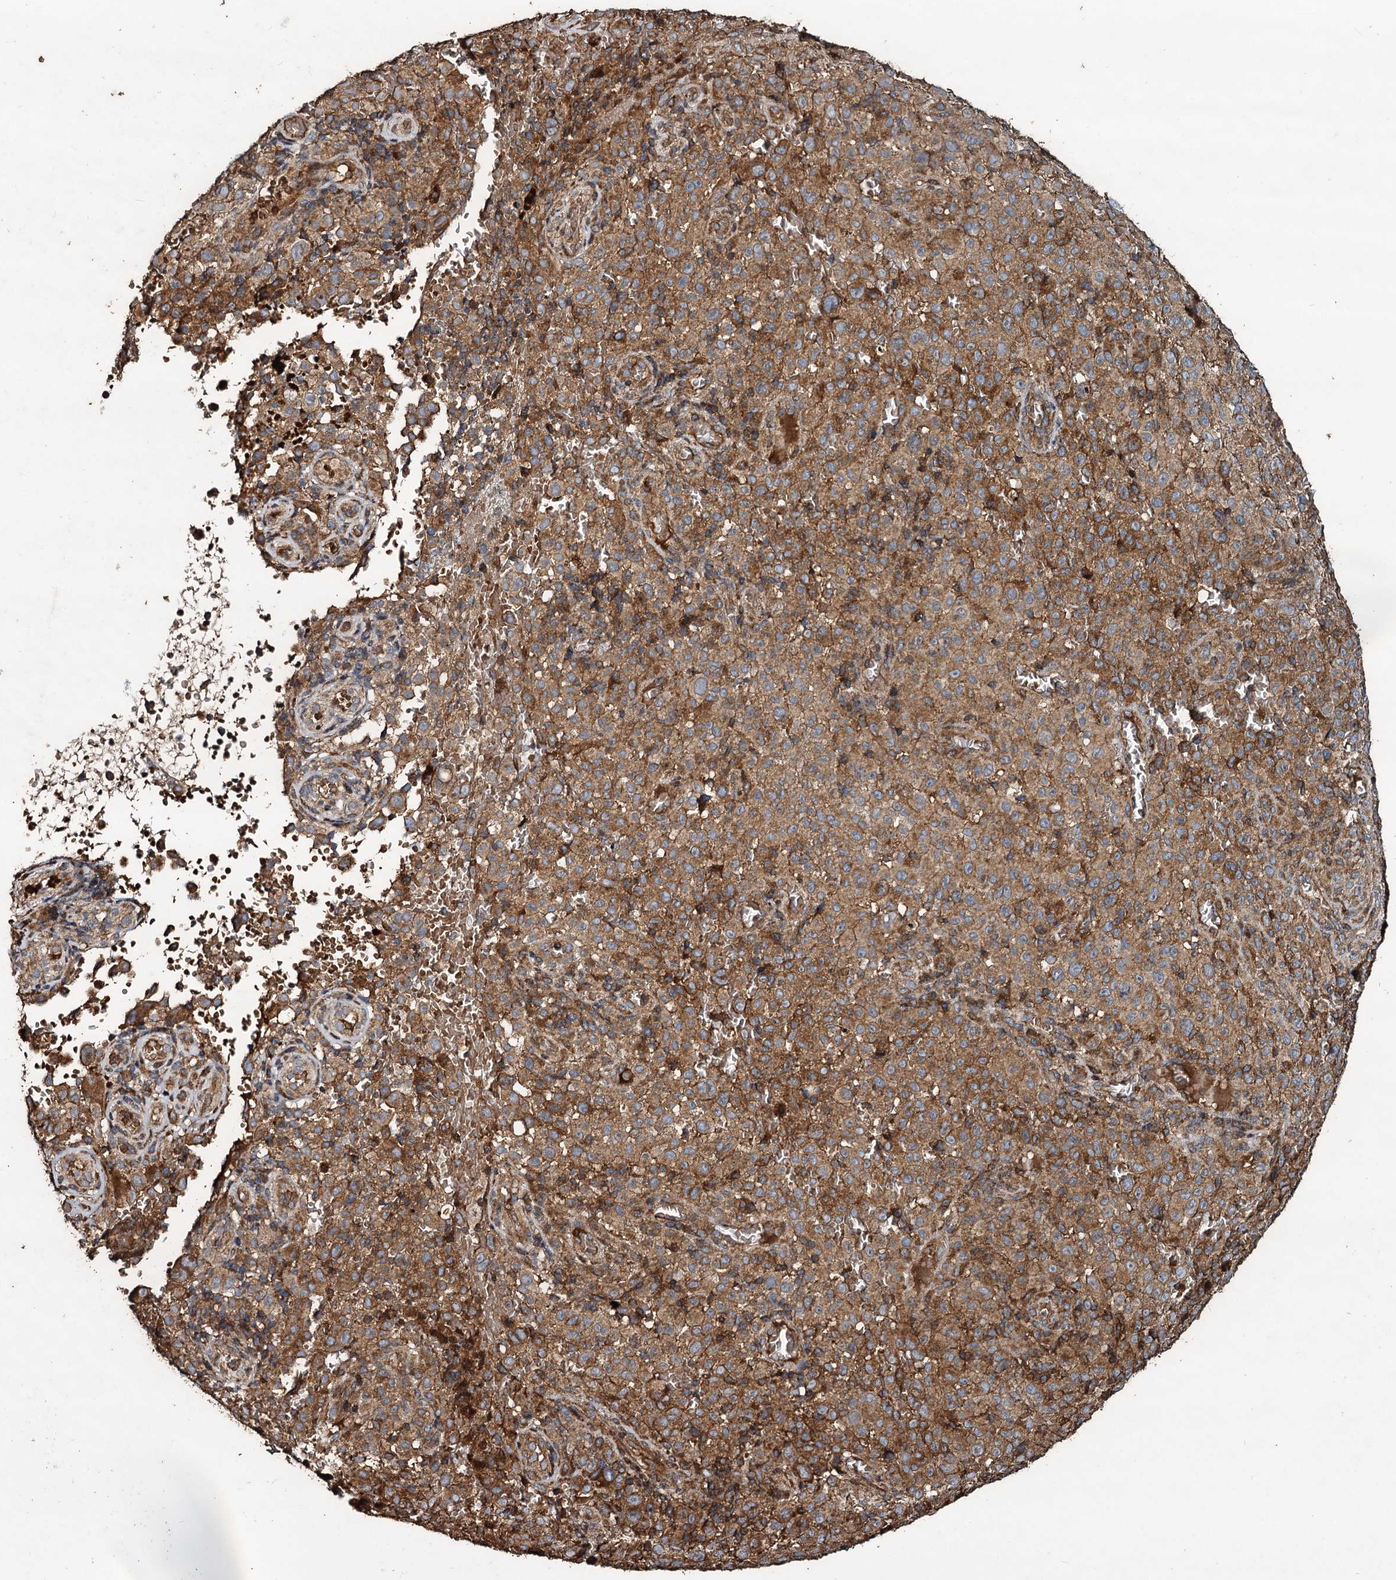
{"staining": {"intensity": "moderate", "quantity": ">75%", "location": "cytoplasmic/membranous"}, "tissue": "melanoma", "cell_type": "Tumor cells", "image_type": "cancer", "snomed": [{"axis": "morphology", "description": "Malignant melanoma, NOS"}, {"axis": "topography", "description": "Skin"}], "caption": "This is an image of immunohistochemistry staining of malignant melanoma, which shows moderate expression in the cytoplasmic/membranous of tumor cells.", "gene": "NOTCH2NLA", "patient": {"sex": "female", "age": 82}}